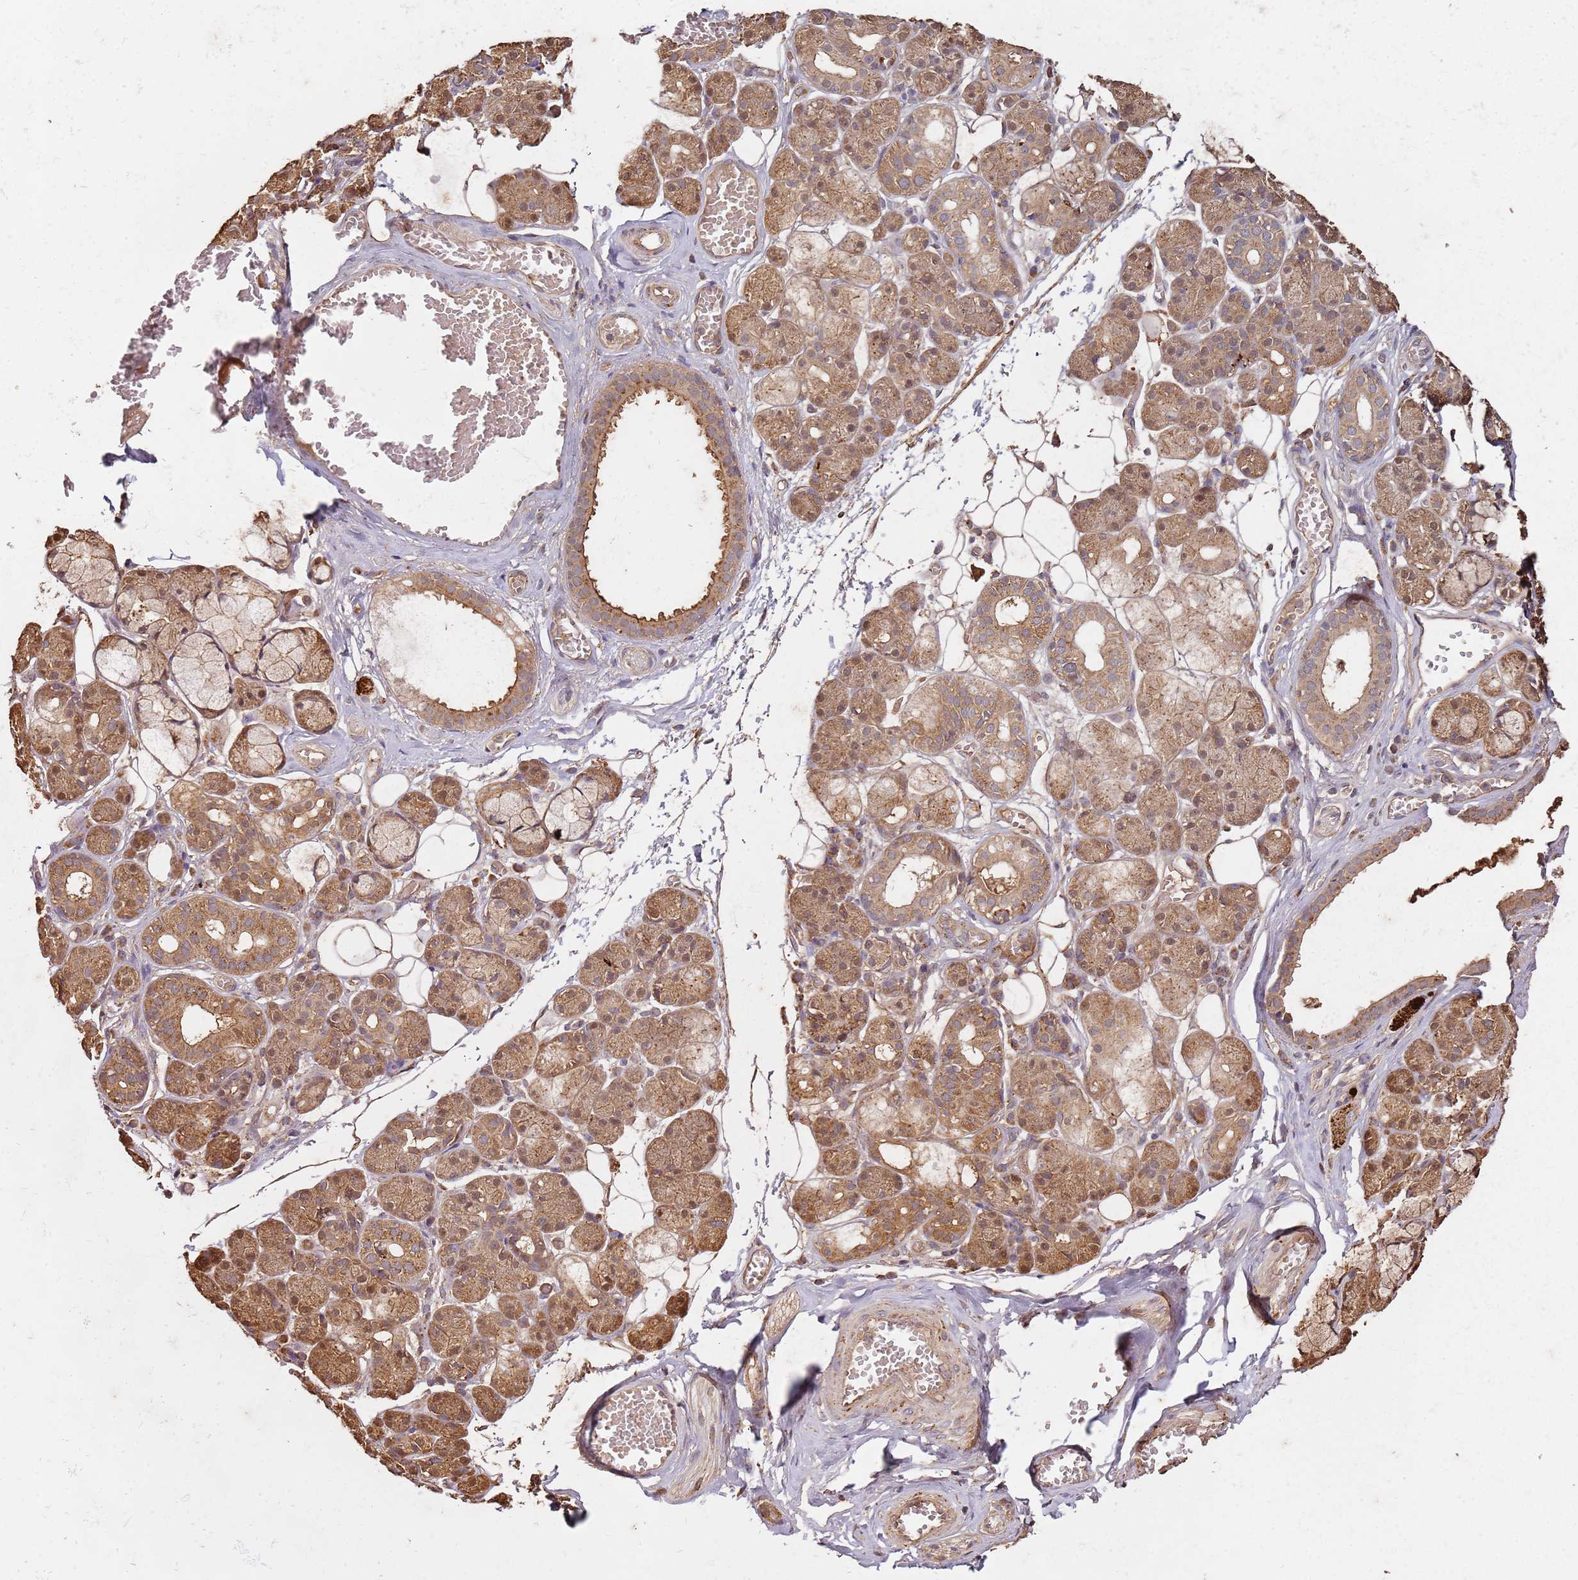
{"staining": {"intensity": "moderate", "quantity": ">75%", "location": "cytoplasmic/membranous,nuclear"}, "tissue": "salivary gland", "cell_type": "Glandular cells", "image_type": "normal", "snomed": [{"axis": "morphology", "description": "Normal tissue, NOS"}, {"axis": "topography", "description": "Salivary gland"}], "caption": "The image exhibits staining of unremarkable salivary gland, revealing moderate cytoplasmic/membranous,nuclear protein staining (brown color) within glandular cells. (DAB (3,3'-diaminobenzidine) IHC with brightfield microscopy, high magnification).", "gene": "SCGB2B2", "patient": {"sex": "male", "age": 63}}